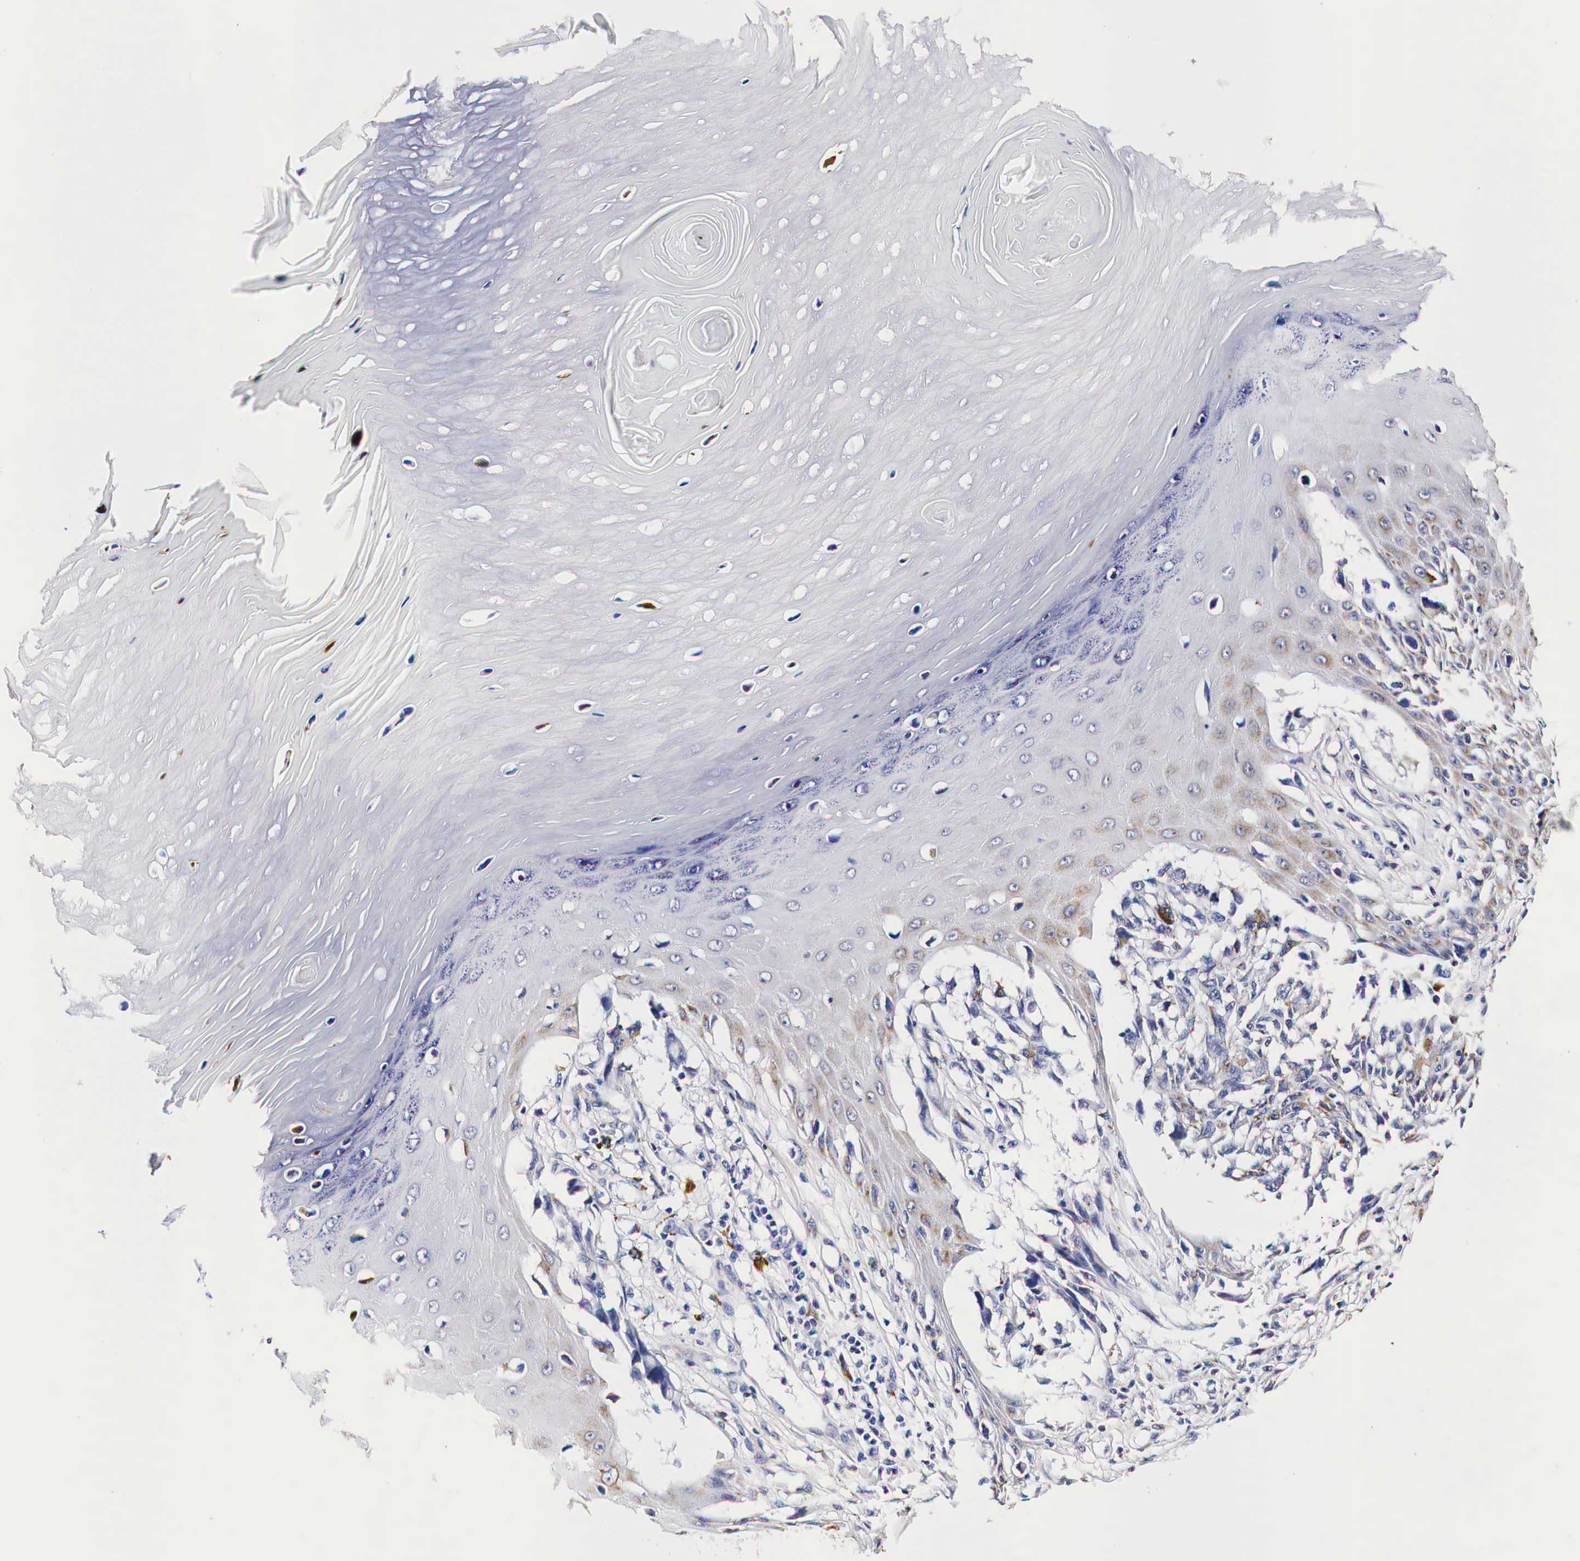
{"staining": {"intensity": "moderate", "quantity": "25%-75%", "location": "cytoplasmic/membranous"}, "tissue": "melanoma", "cell_type": "Tumor cells", "image_type": "cancer", "snomed": [{"axis": "morphology", "description": "Malignant melanoma, NOS"}, {"axis": "topography", "description": "Skin"}], "caption": "Malignant melanoma stained for a protein exhibits moderate cytoplasmic/membranous positivity in tumor cells.", "gene": "CKAP4", "patient": {"sex": "female", "age": 82}}